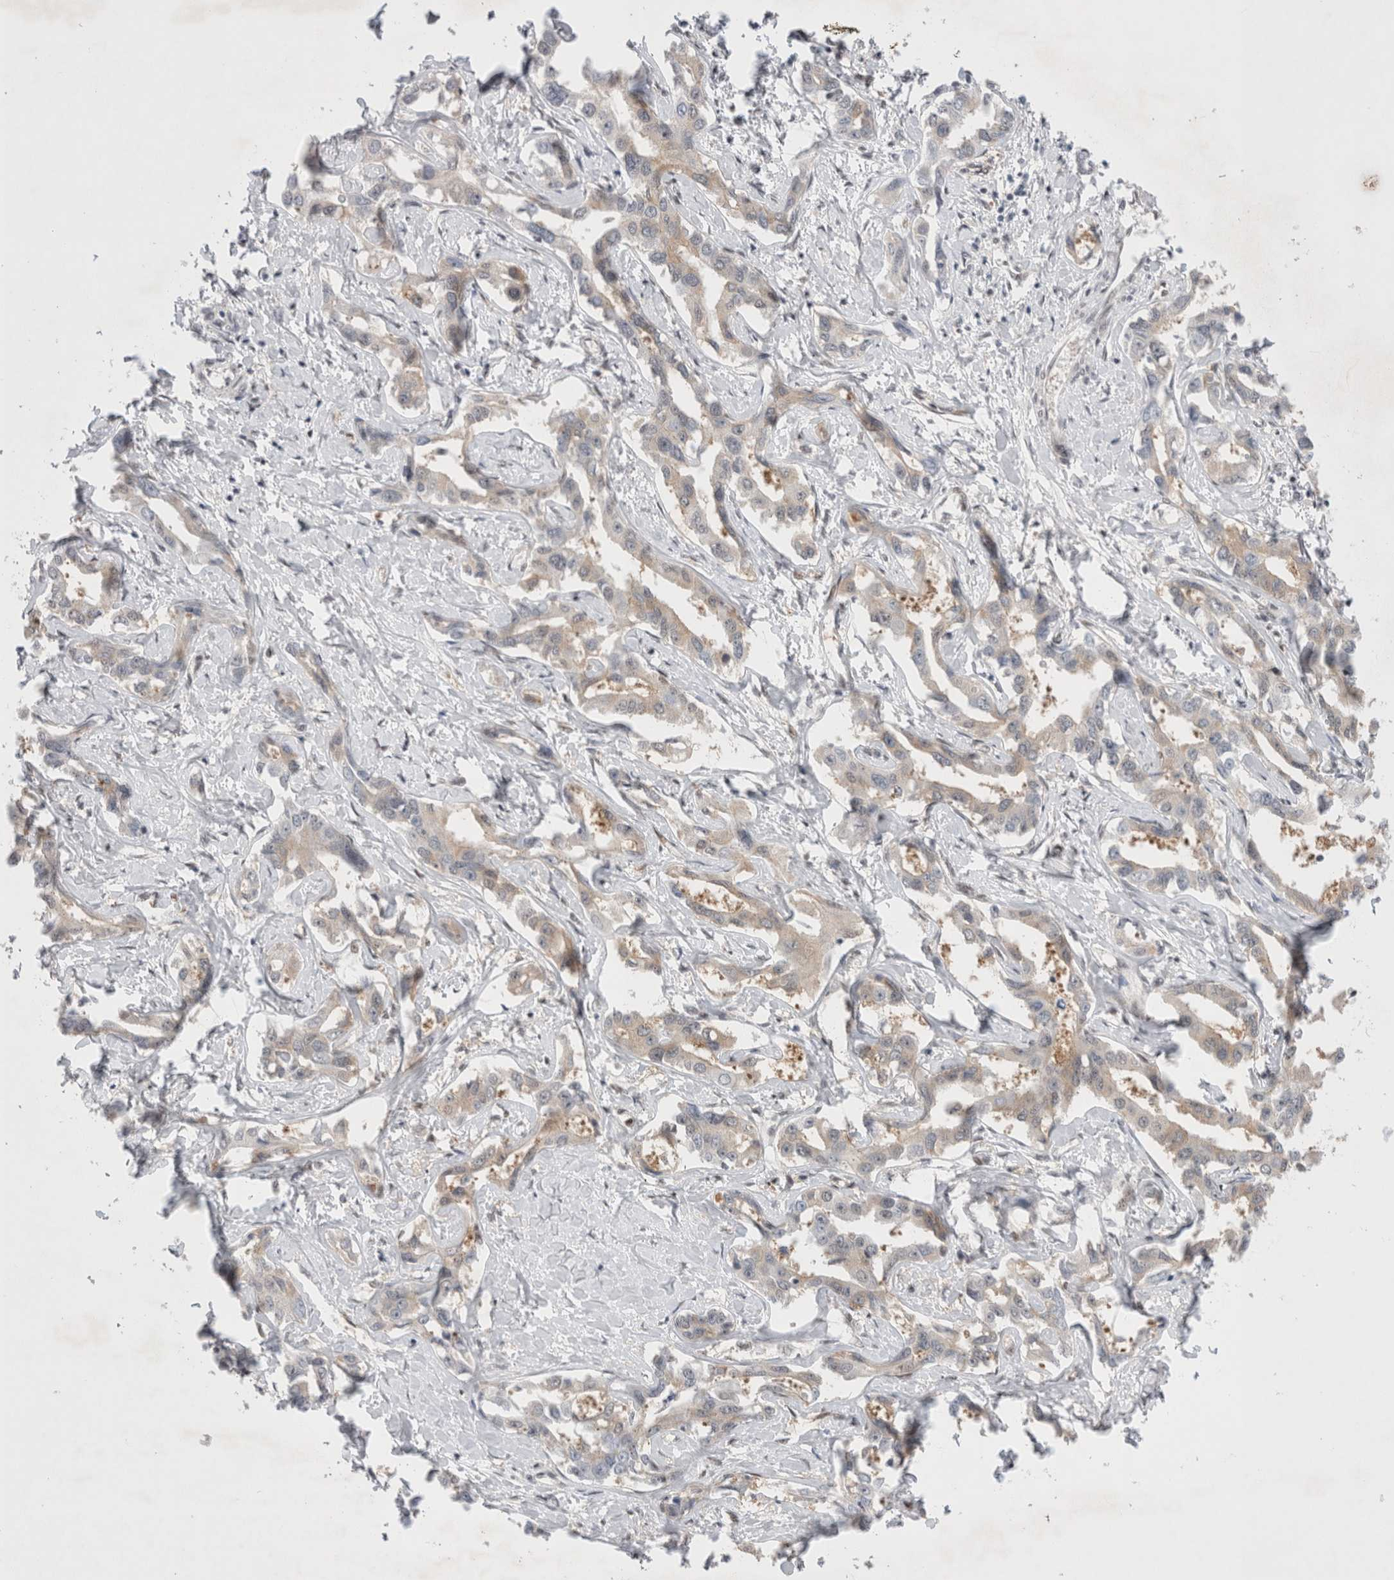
{"staining": {"intensity": "weak", "quantity": "<25%", "location": "cytoplasmic/membranous"}, "tissue": "liver cancer", "cell_type": "Tumor cells", "image_type": "cancer", "snomed": [{"axis": "morphology", "description": "Cholangiocarcinoma"}, {"axis": "topography", "description": "Liver"}], "caption": "A photomicrograph of human liver cancer is negative for staining in tumor cells.", "gene": "WIPF2", "patient": {"sex": "male", "age": 59}}